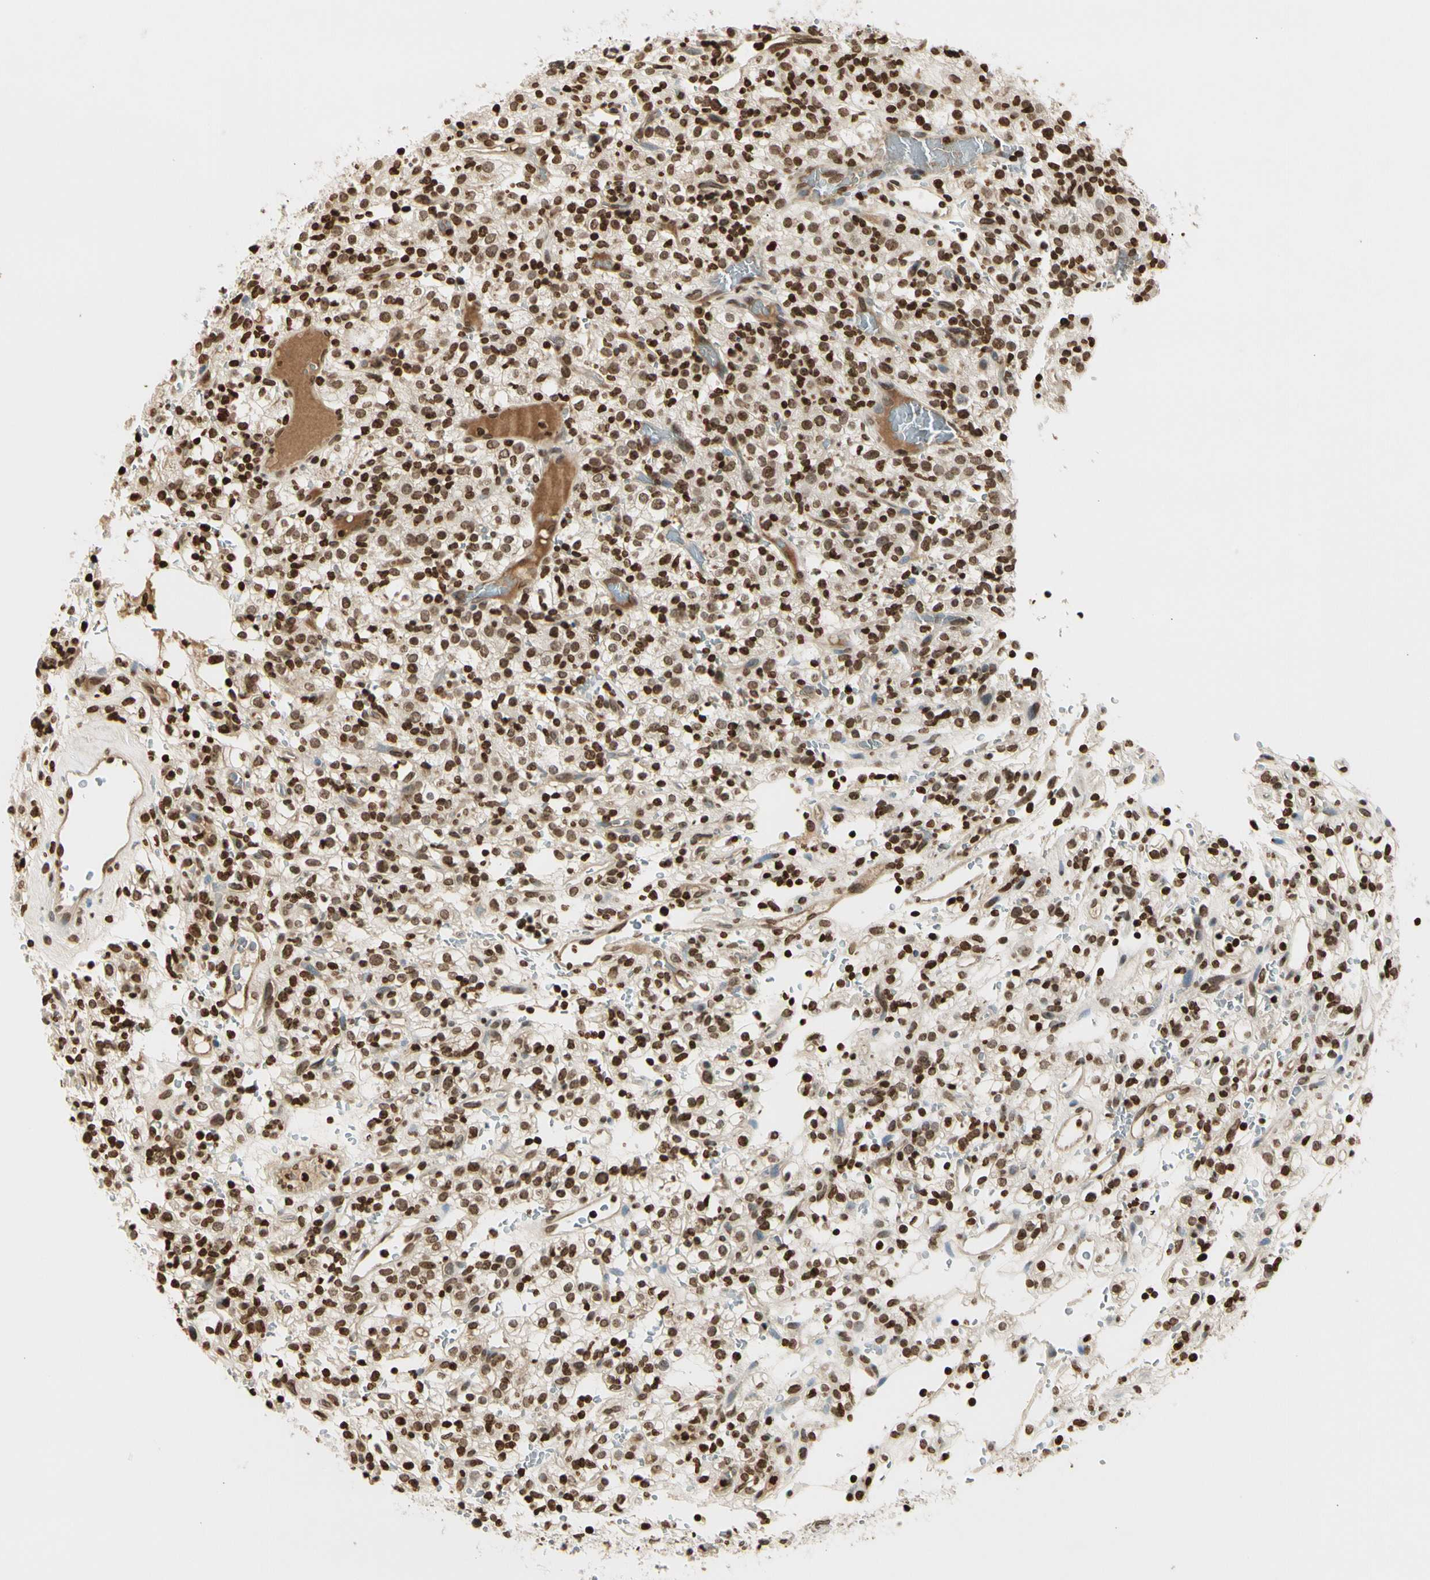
{"staining": {"intensity": "strong", "quantity": "25%-75%", "location": "nuclear"}, "tissue": "renal cancer", "cell_type": "Tumor cells", "image_type": "cancer", "snomed": [{"axis": "morphology", "description": "Normal tissue, NOS"}, {"axis": "morphology", "description": "Adenocarcinoma, NOS"}, {"axis": "topography", "description": "Kidney"}], "caption": "This histopathology image shows renal cancer stained with immunohistochemistry (IHC) to label a protein in brown. The nuclear of tumor cells show strong positivity for the protein. Nuclei are counter-stained blue.", "gene": "RORA", "patient": {"sex": "female", "age": 72}}